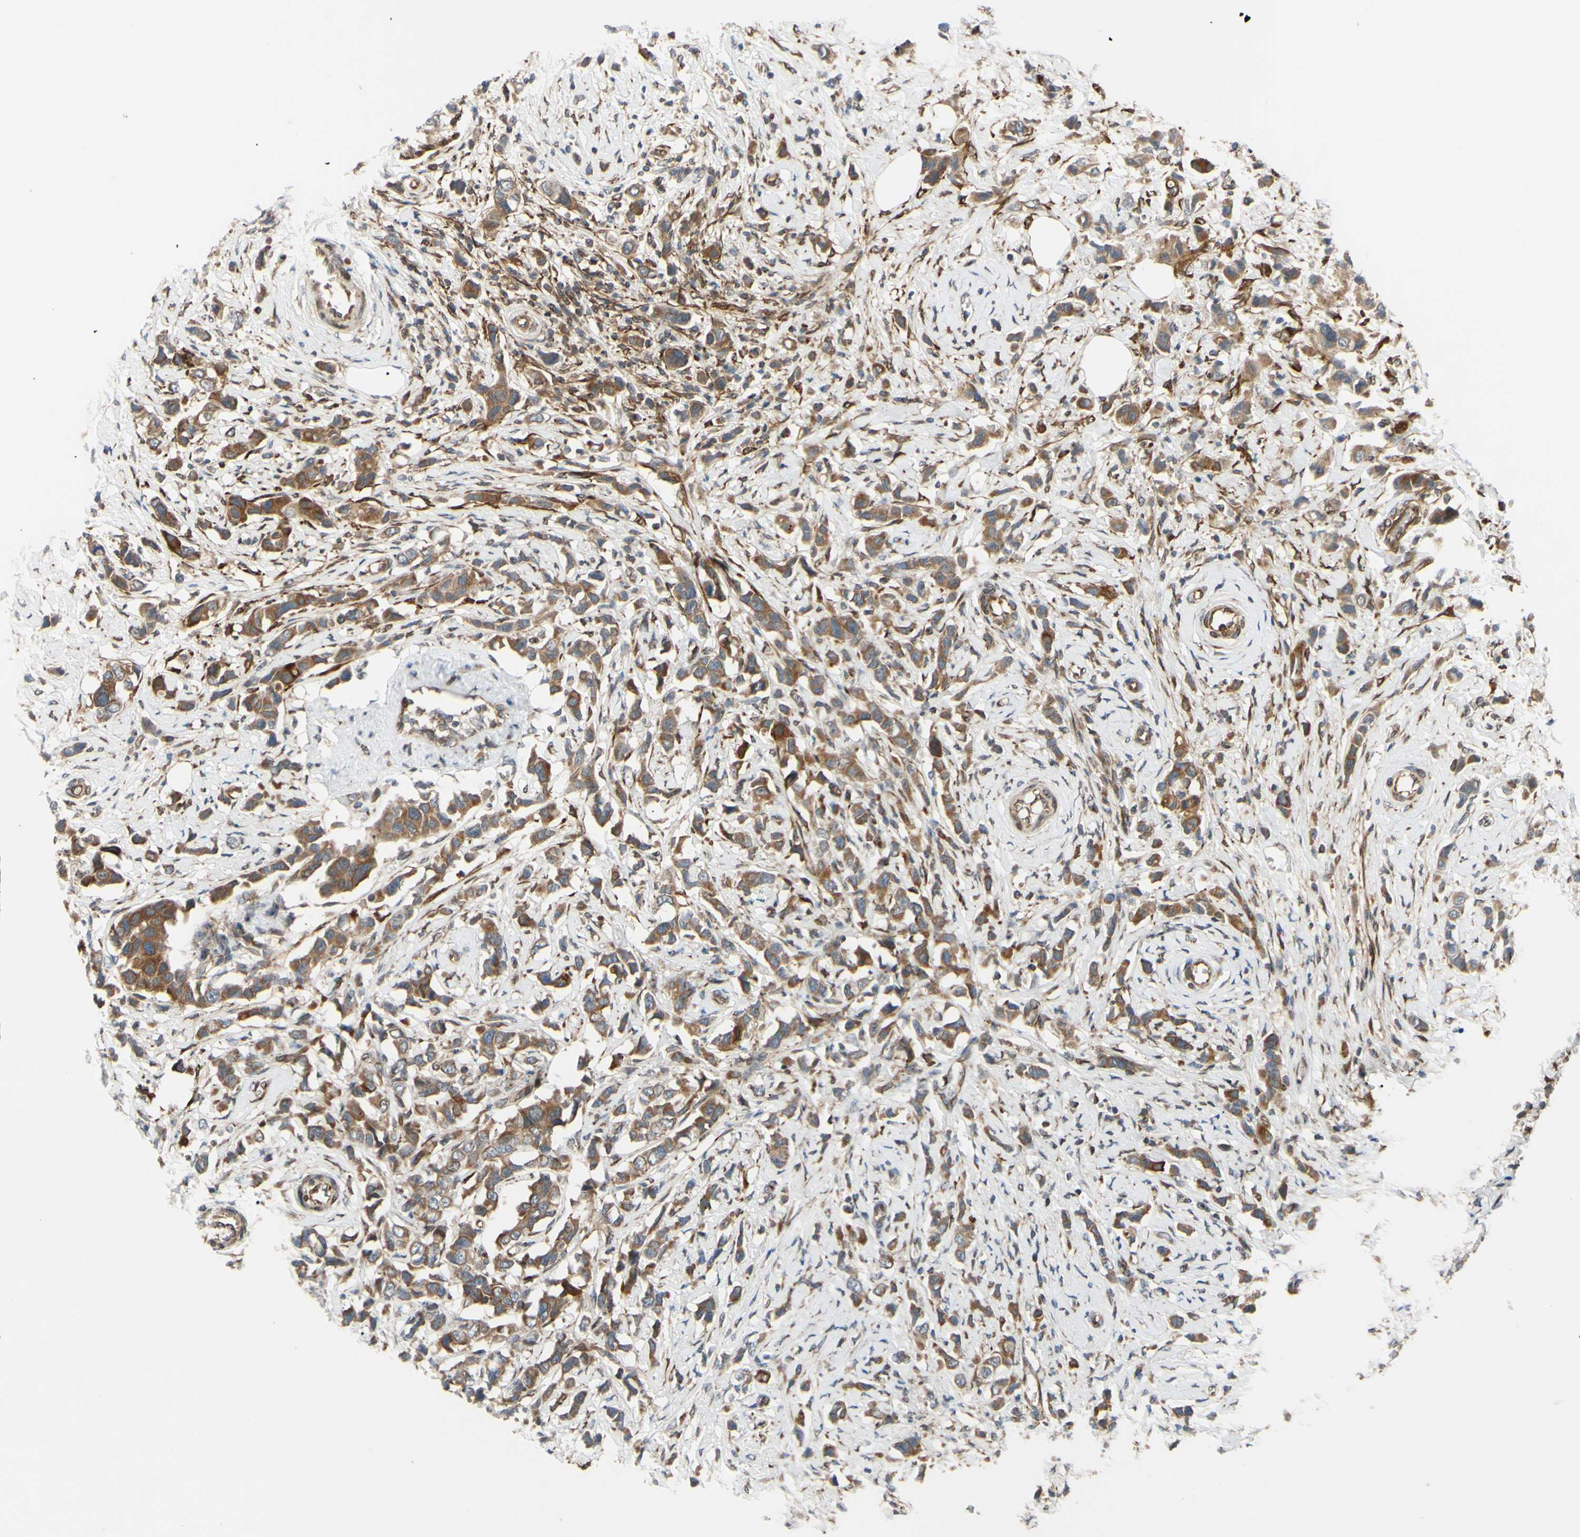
{"staining": {"intensity": "moderate", "quantity": ">75%", "location": "cytoplasmic/membranous"}, "tissue": "breast cancer", "cell_type": "Tumor cells", "image_type": "cancer", "snomed": [{"axis": "morphology", "description": "Normal tissue, NOS"}, {"axis": "morphology", "description": "Duct carcinoma"}, {"axis": "topography", "description": "Breast"}], "caption": "Approximately >75% of tumor cells in human breast cancer show moderate cytoplasmic/membranous protein positivity as visualized by brown immunohistochemical staining.", "gene": "PRAF2", "patient": {"sex": "female", "age": 50}}